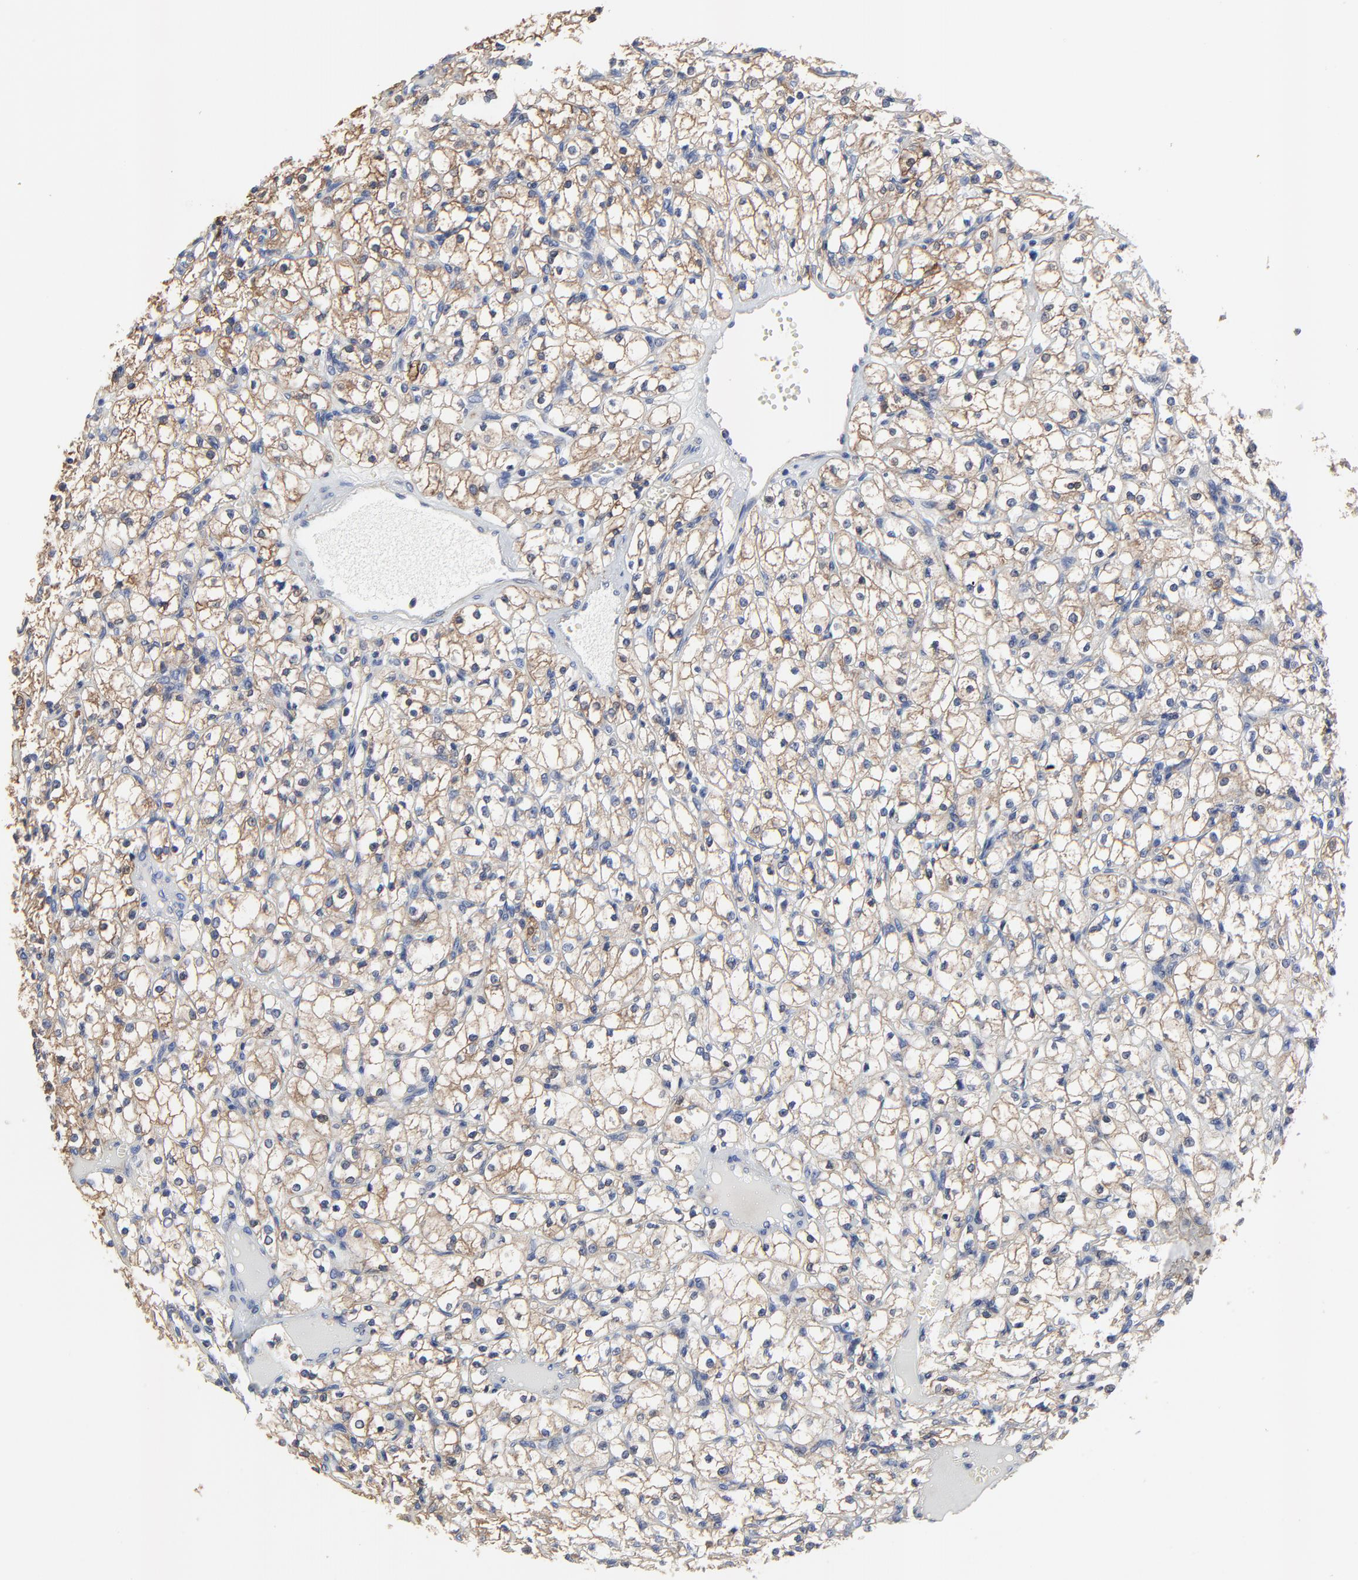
{"staining": {"intensity": "moderate", "quantity": ">75%", "location": "cytoplasmic/membranous"}, "tissue": "renal cancer", "cell_type": "Tumor cells", "image_type": "cancer", "snomed": [{"axis": "morphology", "description": "Adenocarcinoma, NOS"}, {"axis": "topography", "description": "Kidney"}], "caption": "The image reveals a brown stain indicating the presence of a protein in the cytoplasmic/membranous of tumor cells in renal cancer (adenocarcinoma).", "gene": "NXF3", "patient": {"sex": "male", "age": 61}}